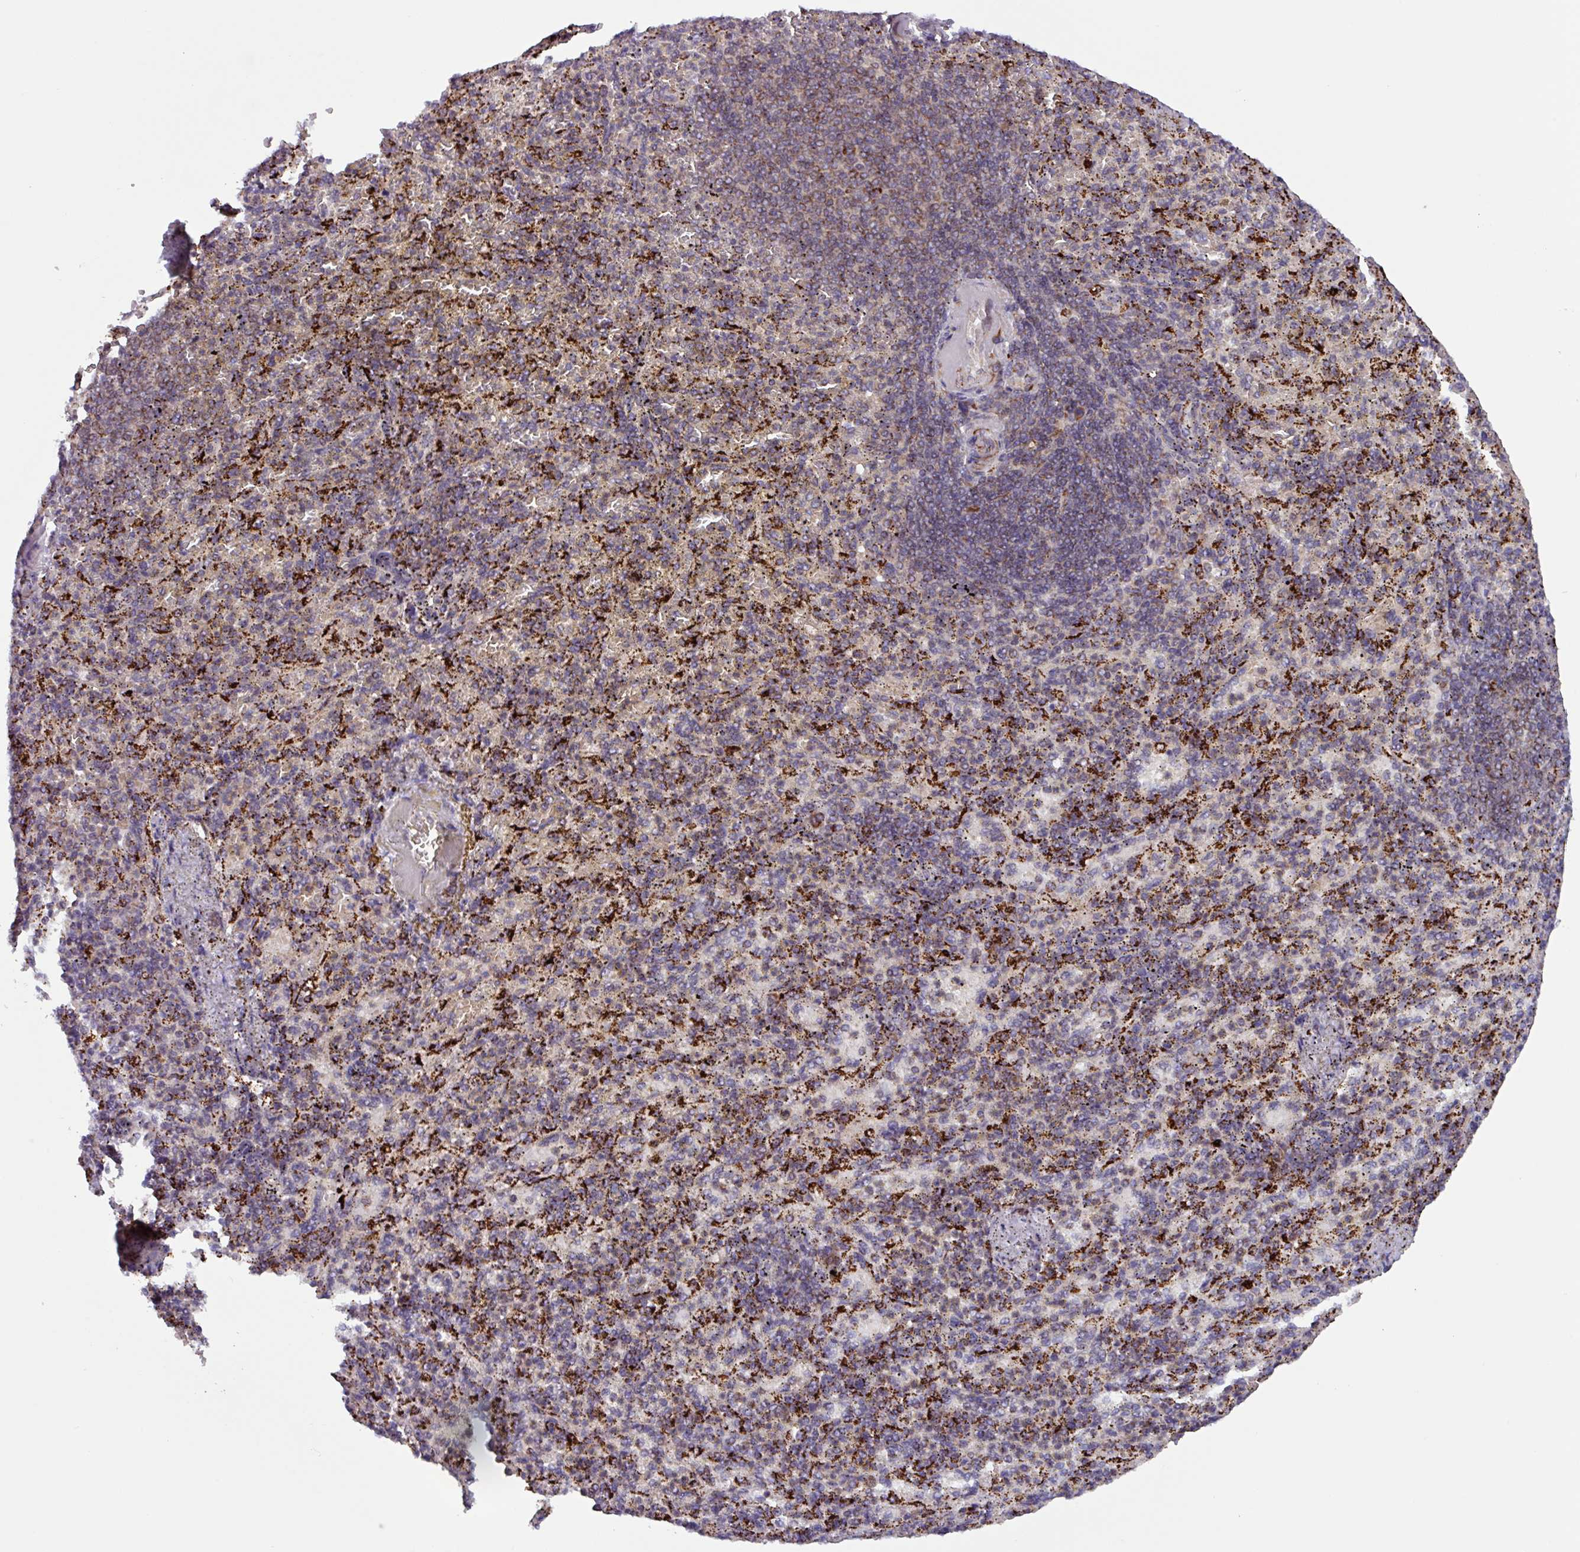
{"staining": {"intensity": "negative", "quantity": "none", "location": "none"}, "tissue": "spleen", "cell_type": "Cells in red pulp", "image_type": "normal", "snomed": [{"axis": "morphology", "description": "Normal tissue, NOS"}, {"axis": "topography", "description": "Spleen"}], "caption": "Immunohistochemistry image of normal spleen: human spleen stained with DAB (3,3'-diaminobenzidine) reveals no significant protein staining in cells in red pulp.", "gene": "AKIRIN1", "patient": {"sex": "female", "age": 74}}